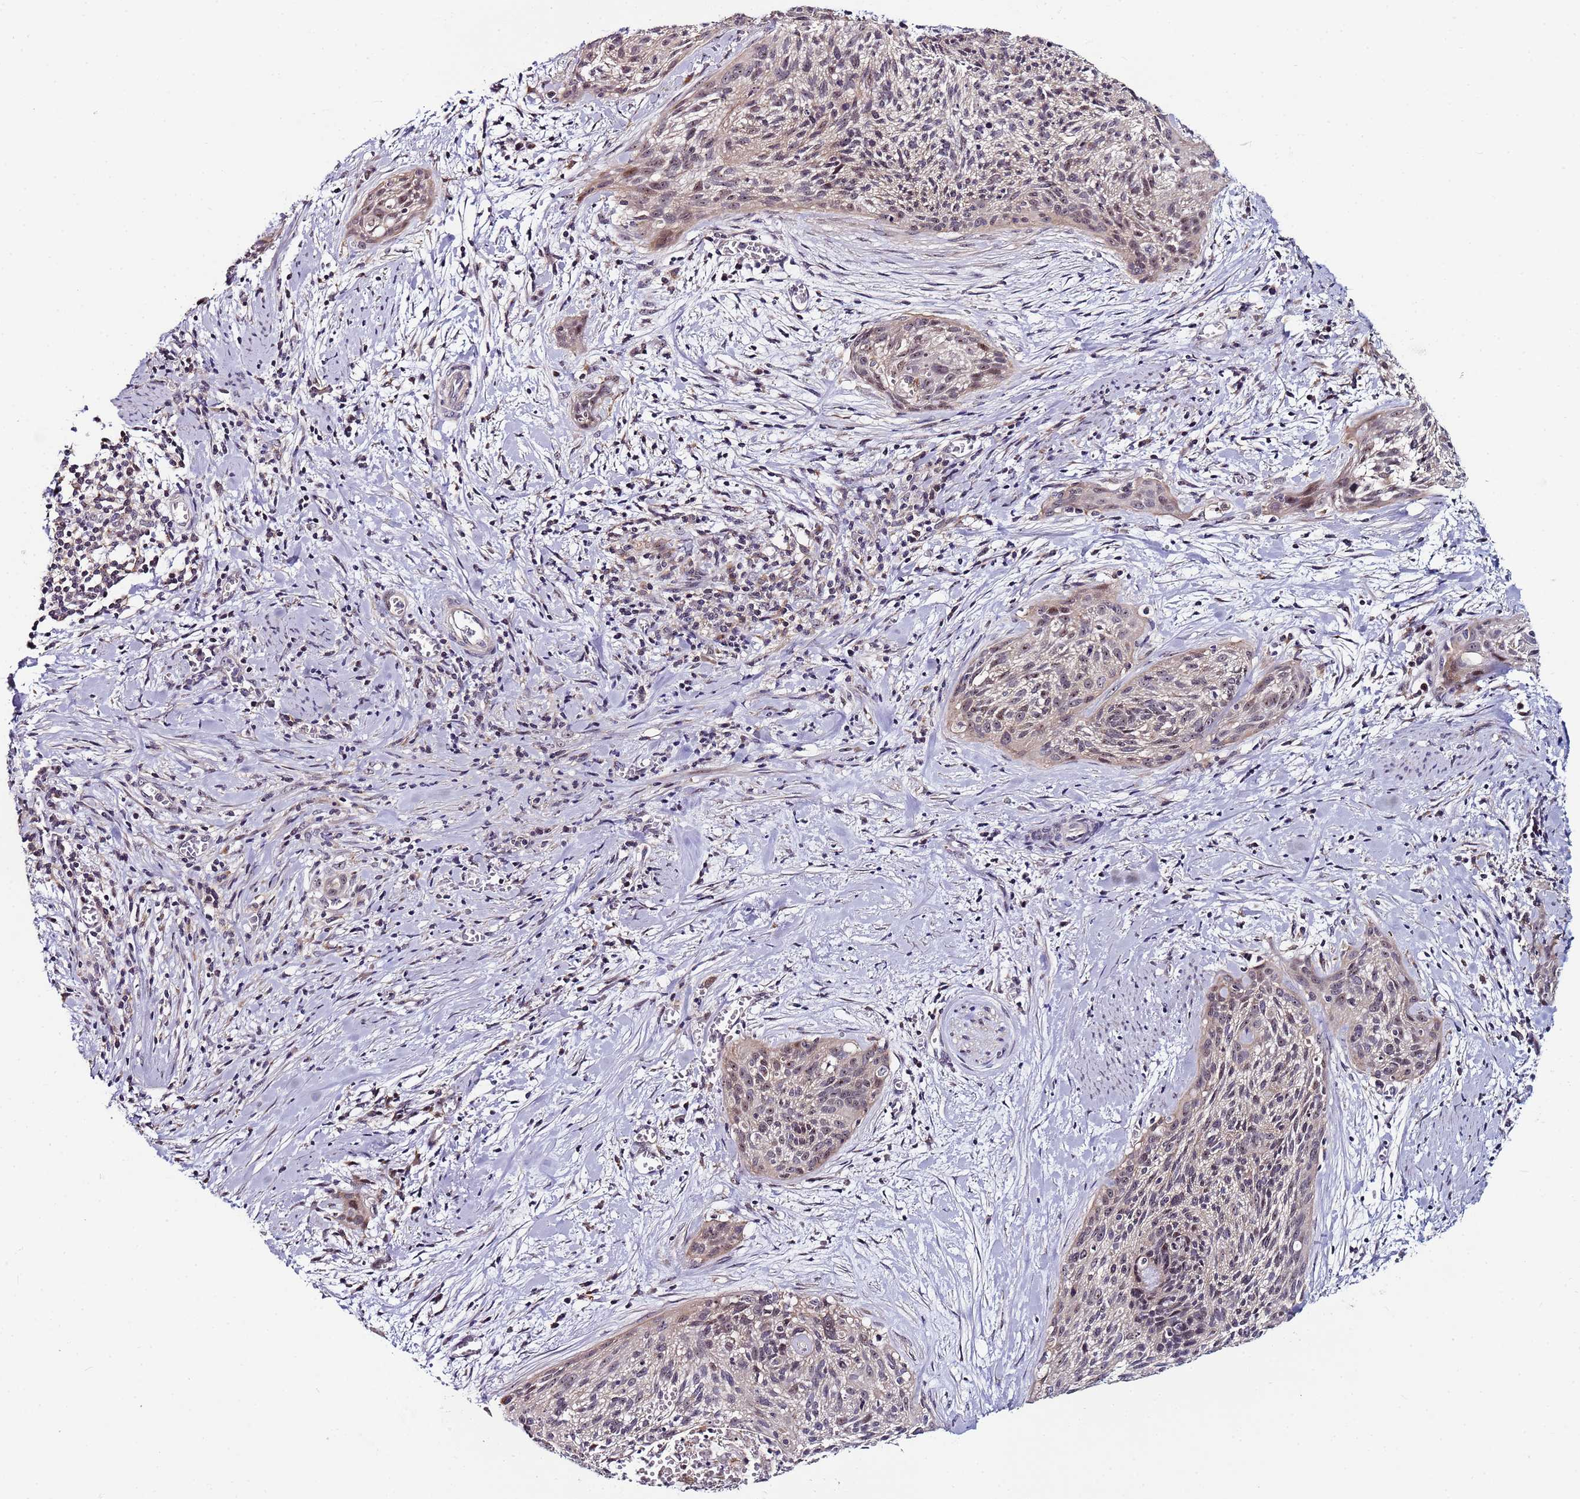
{"staining": {"intensity": "moderate", "quantity": "25%-75%", "location": "cytoplasmic/membranous,nuclear"}, "tissue": "cervical cancer", "cell_type": "Tumor cells", "image_type": "cancer", "snomed": [{"axis": "morphology", "description": "Squamous cell carcinoma, NOS"}, {"axis": "topography", "description": "Cervix"}], "caption": "The micrograph demonstrates a brown stain indicating the presence of a protein in the cytoplasmic/membranous and nuclear of tumor cells in cervical cancer. The staining is performed using DAB brown chromogen to label protein expression. The nuclei are counter-stained blue using hematoxylin.", "gene": "KRI1", "patient": {"sex": "female", "age": 55}}